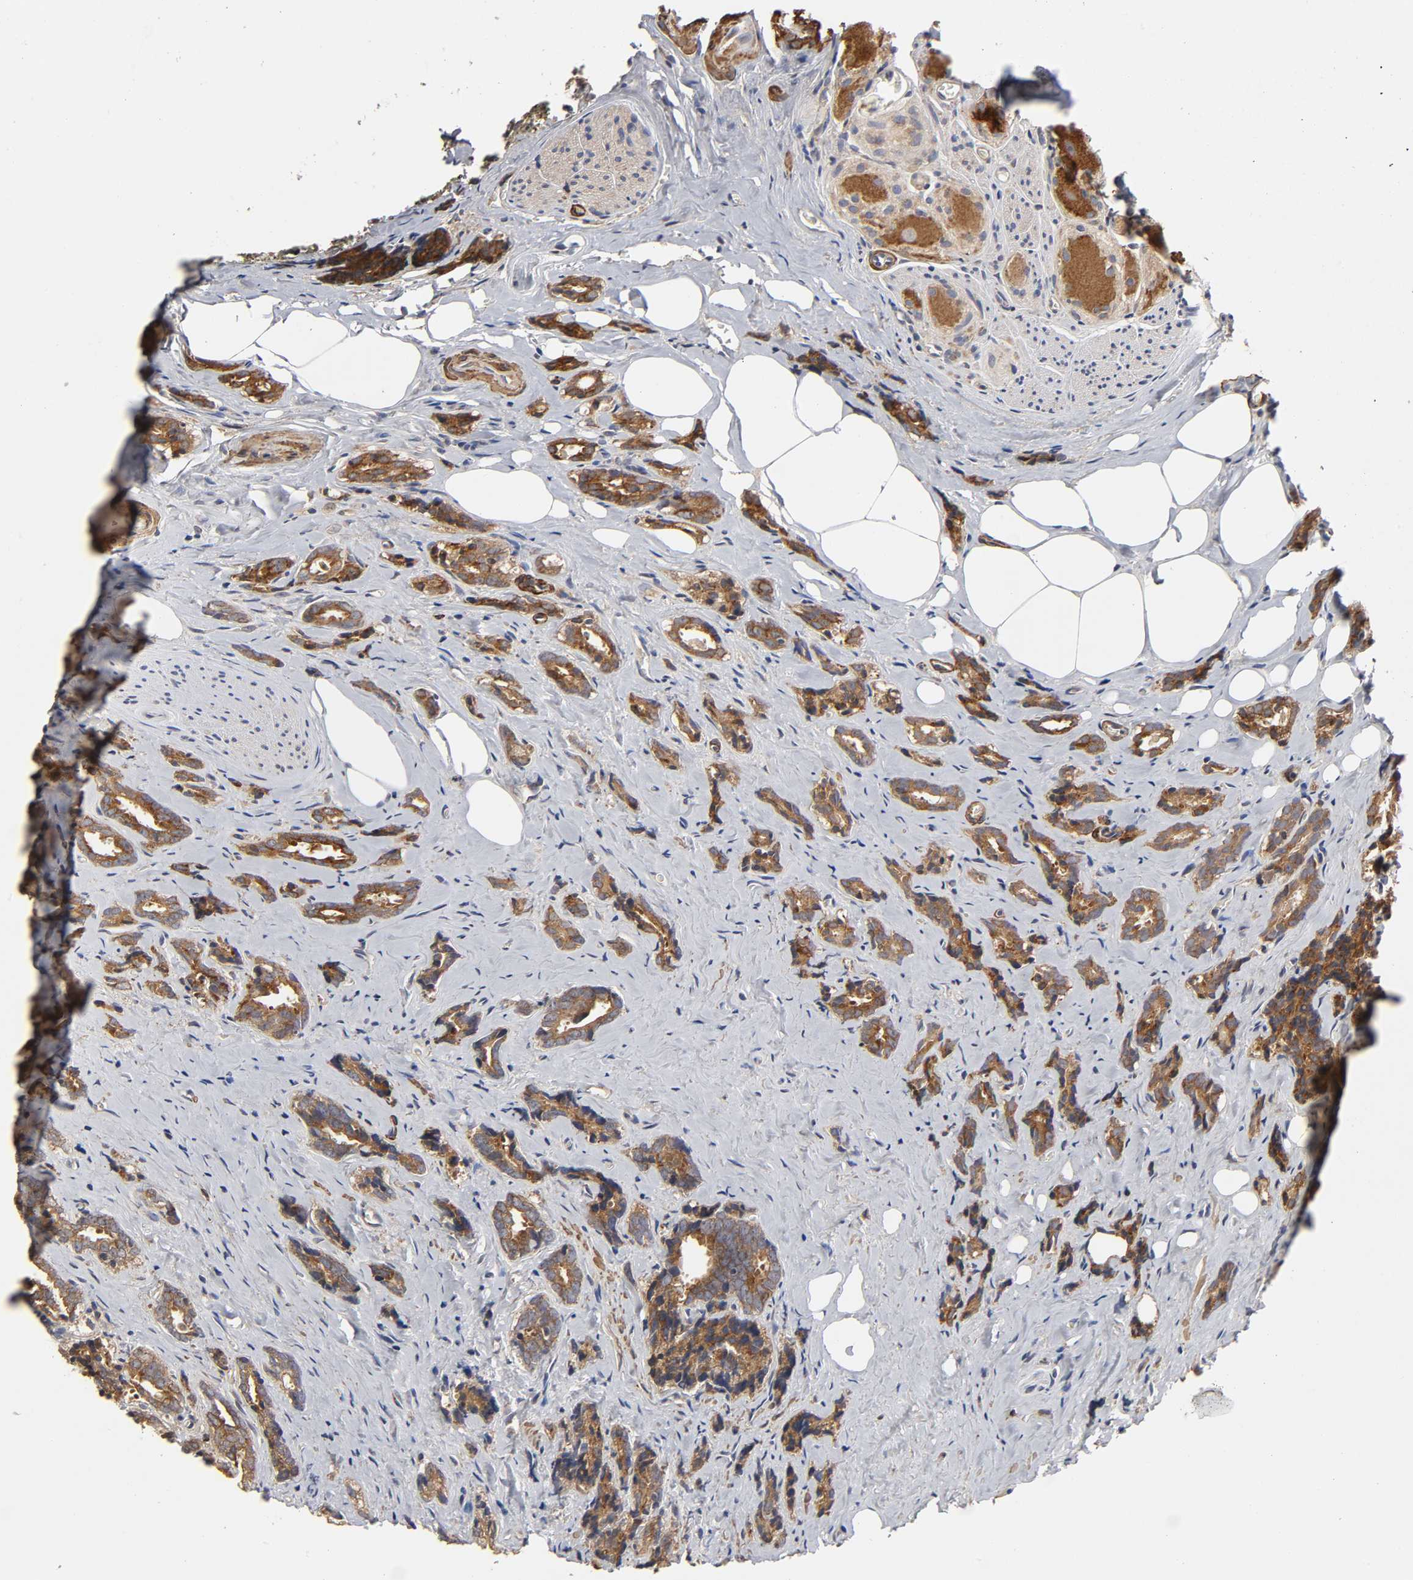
{"staining": {"intensity": "strong", "quantity": ">75%", "location": "cytoplasmic/membranous"}, "tissue": "prostate cancer", "cell_type": "Tumor cells", "image_type": "cancer", "snomed": [{"axis": "morphology", "description": "Adenocarcinoma, High grade"}, {"axis": "topography", "description": "Prostate"}], "caption": "A histopathology image of prostate high-grade adenocarcinoma stained for a protein displays strong cytoplasmic/membranous brown staining in tumor cells.", "gene": "GNPTG", "patient": {"sex": "male", "age": 67}}